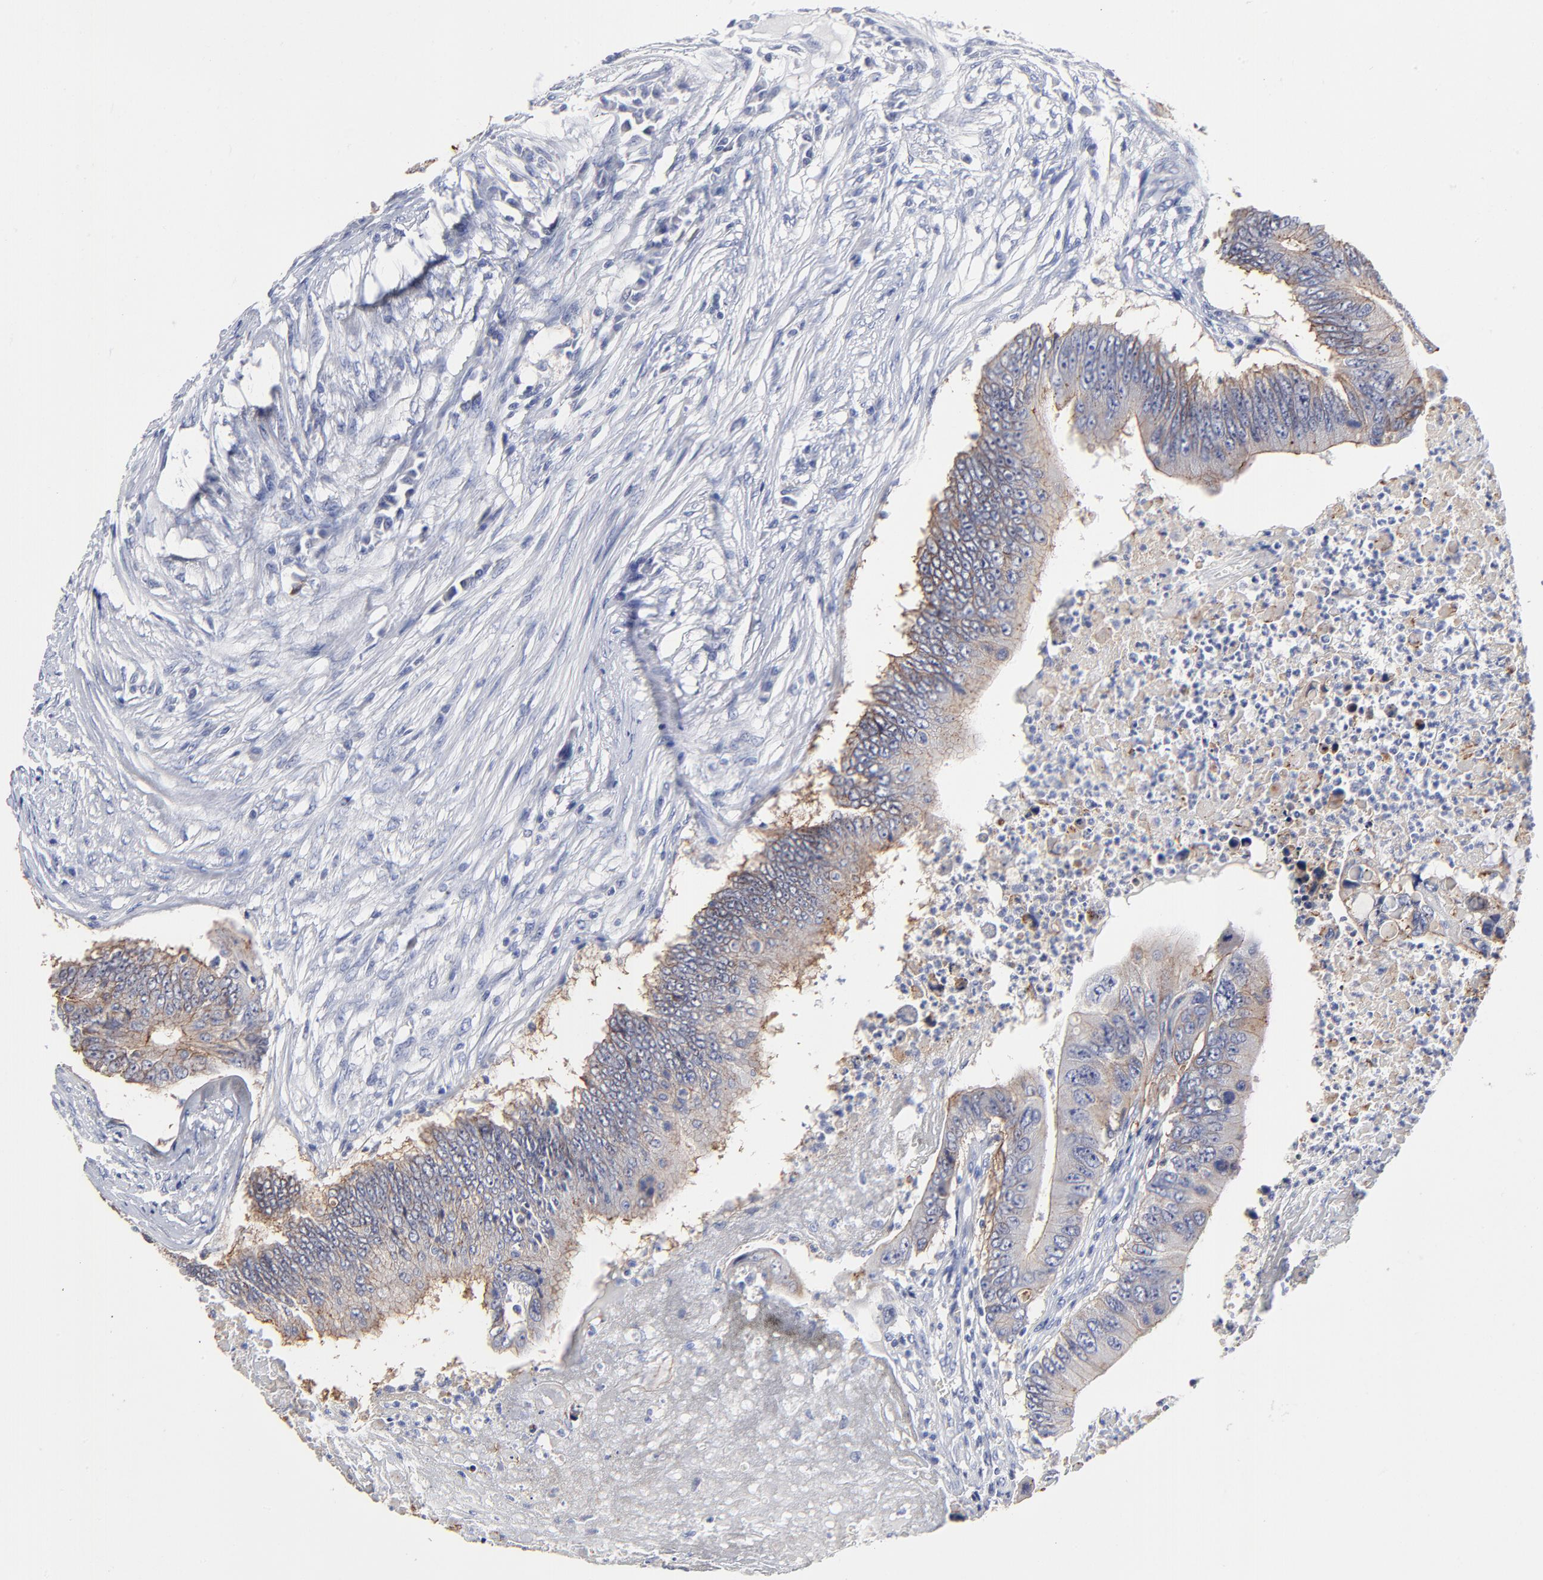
{"staining": {"intensity": "negative", "quantity": "none", "location": "none"}, "tissue": "colorectal cancer", "cell_type": "Tumor cells", "image_type": "cancer", "snomed": [{"axis": "morphology", "description": "Adenocarcinoma, NOS"}, {"axis": "topography", "description": "Colon"}], "caption": "Colorectal cancer was stained to show a protein in brown. There is no significant expression in tumor cells.", "gene": "CXADR", "patient": {"sex": "male", "age": 65}}